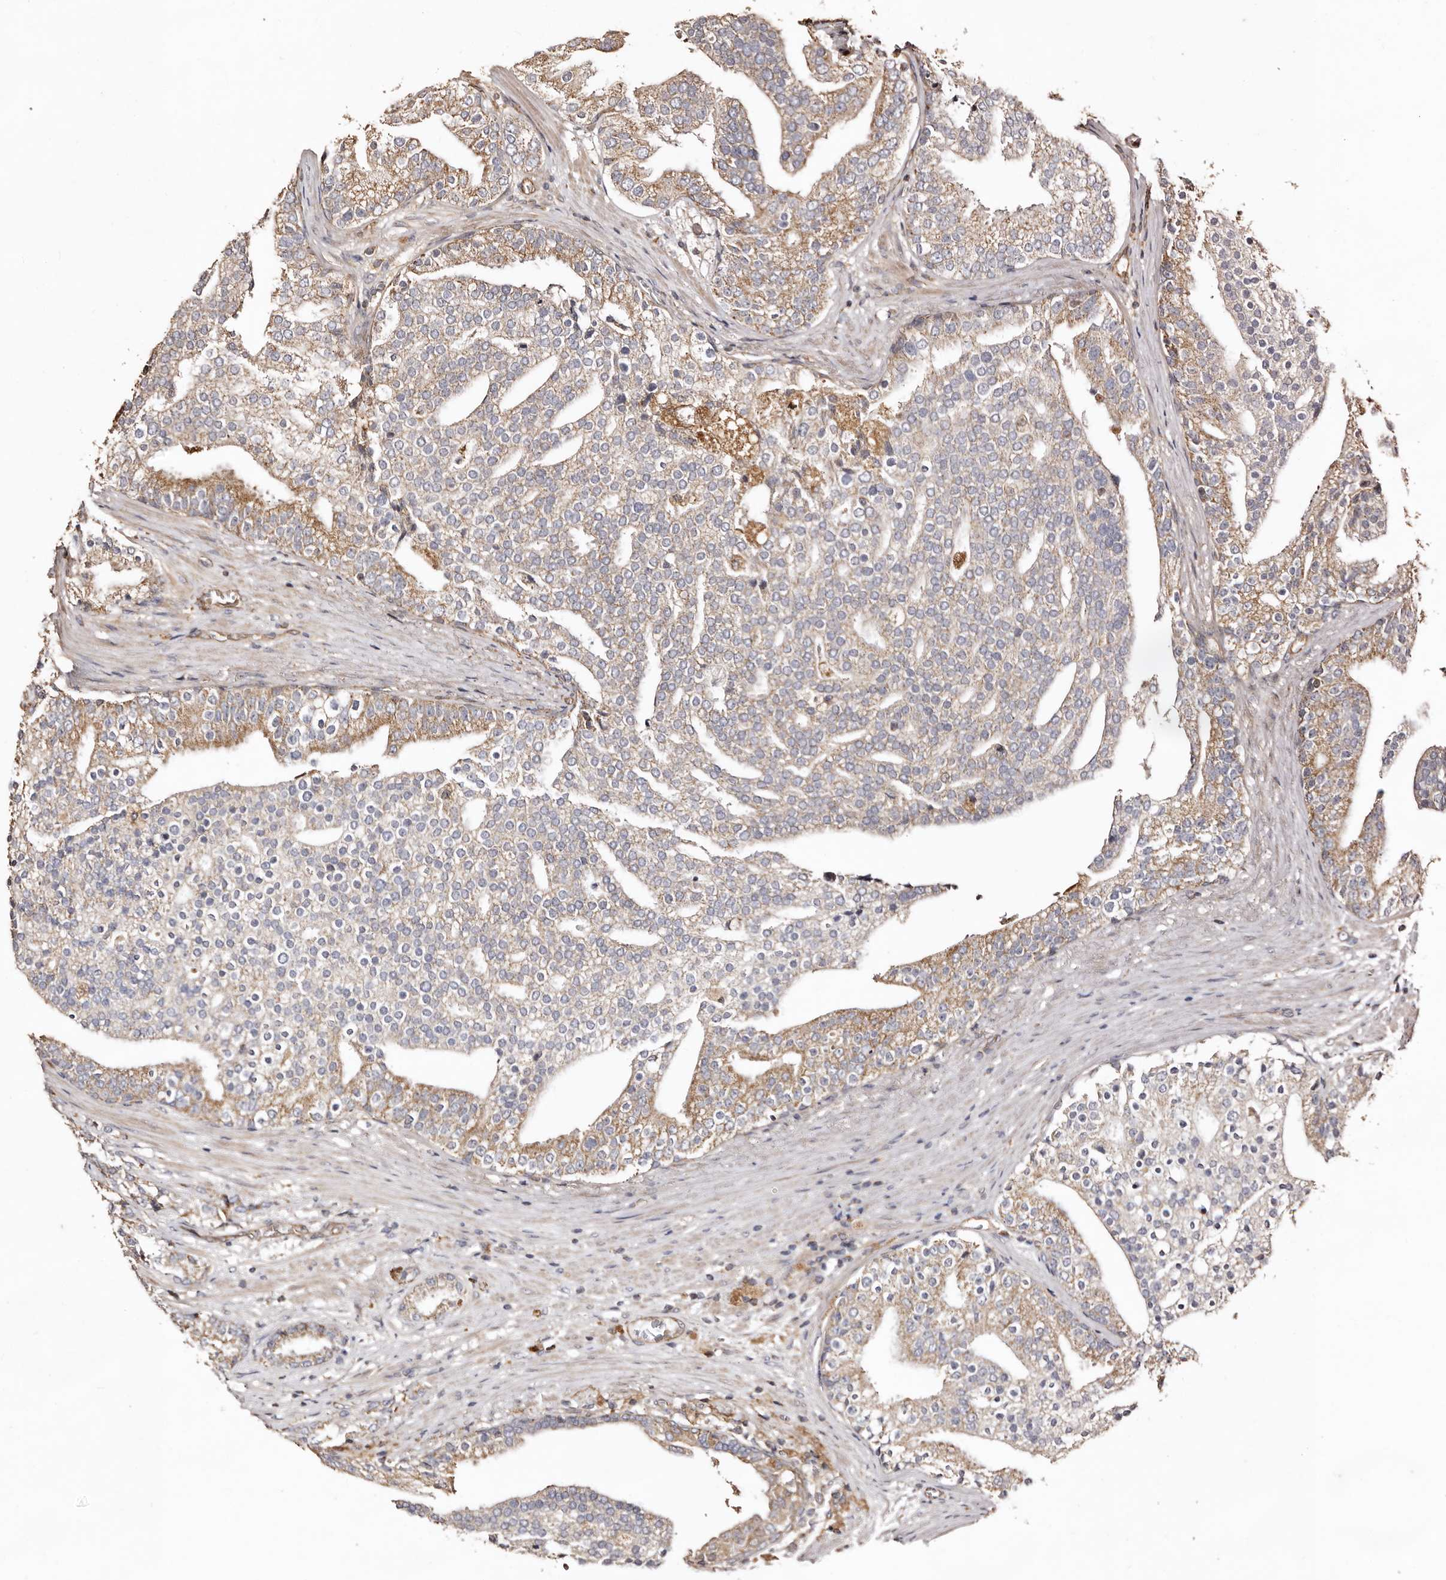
{"staining": {"intensity": "moderate", "quantity": "25%-75%", "location": "cytoplasmic/membranous"}, "tissue": "prostate cancer", "cell_type": "Tumor cells", "image_type": "cancer", "snomed": [{"axis": "morphology", "description": "Adenocarcinoma, Low grade"}, {"axis": "topography", "description": "Prostate"}], "caption": "Moderate cytoplasmic/membranous positivity for a protein is present in about 25%-75% of tumor cells of prostate cancer using IHC.", "gene": "MACC1", "patient": {"sex": "male", "age": 67}}